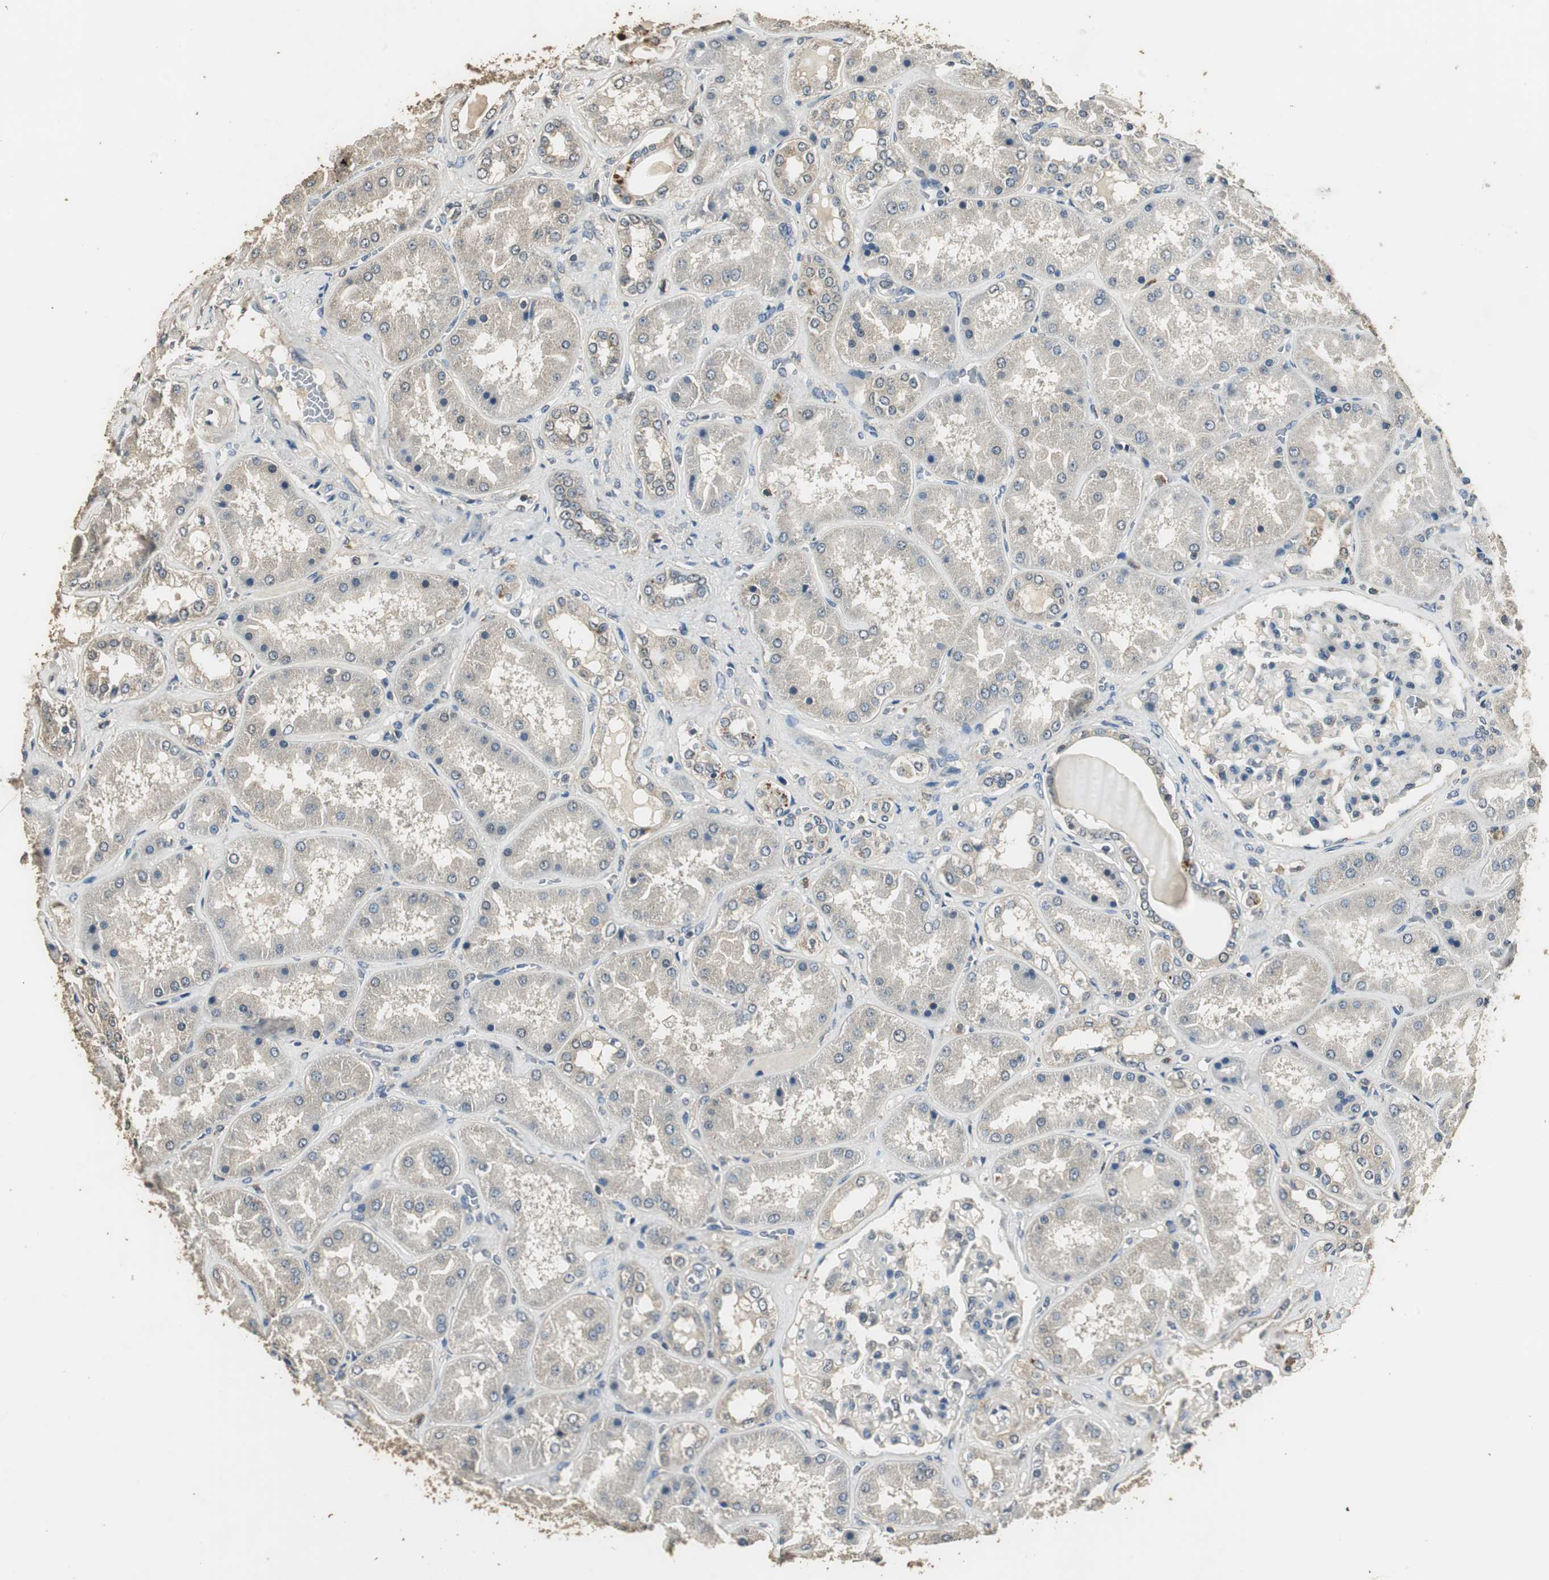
{"staining": {"intensity": "weak", "quantity": ">75%", "location": "cytoplasmic/membranous"}, "tissue": "kidney", "cell_type": "Cells in glomeruli", "image_type": "normal", "snomed": [{"axis": "morphology", "description": "Normal tissue, NOS"}, {"axis": "topography", "description": "Kidney"}], "caption": "Approximately >75% of cells in glomeruli in unremarkable kidney exhibit weak cytoplasmic/membranous protein positivity as visualized by brown immunohistochemical staining.", "gene": "TMPRSS4", "patient": {"sex": "female", "age": 56}}